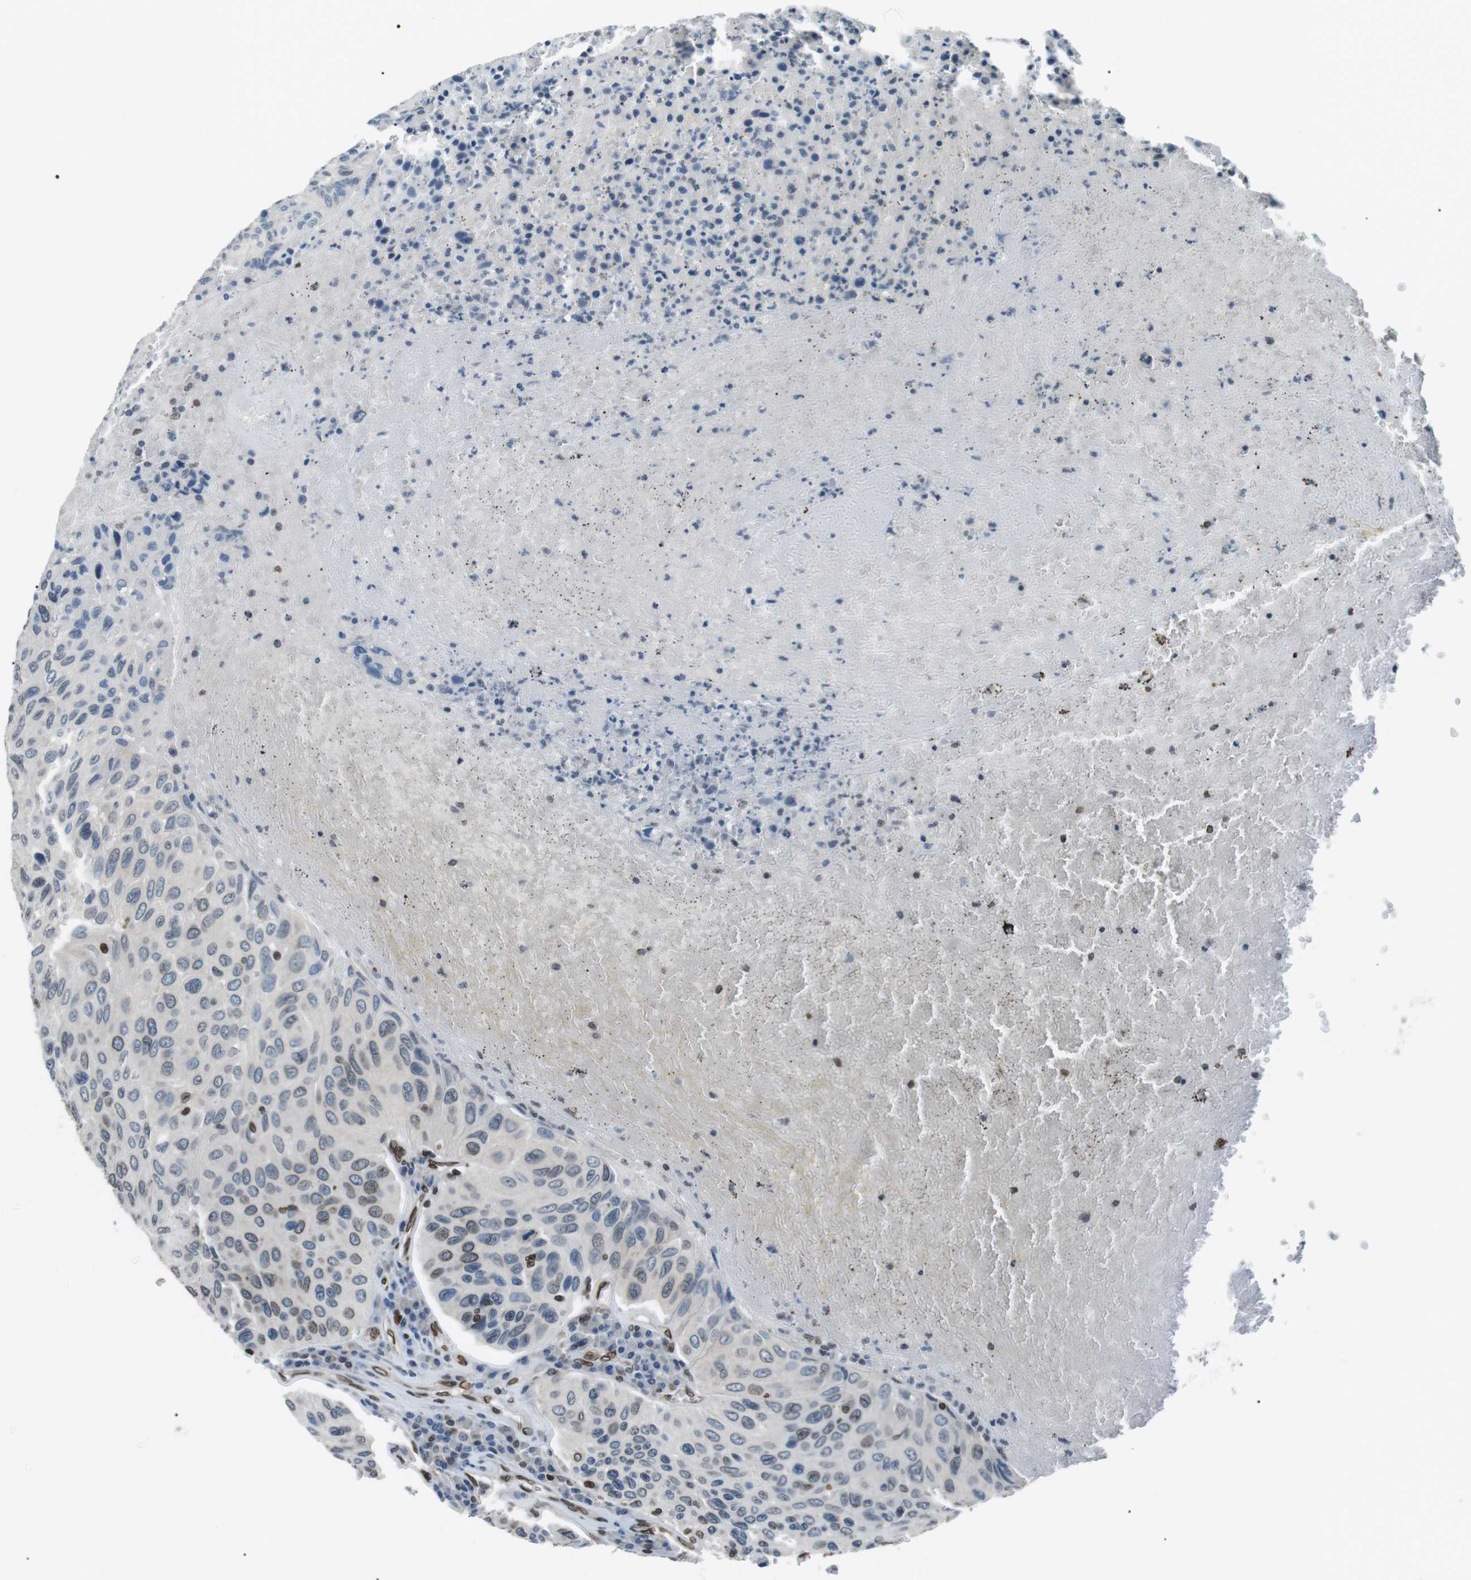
{"staining": {"intensity": "weak", "quantity": "<25%", "location": "cytoplasmic/membranous,nuclear"}, "tissue": "urothelial cancer", "cell_type": "Tumor cells", "image_type": "cancer", "snomed": [{"axis": "morphology", "description": "Urothelial carcinoma, High grade"}, {"axis": "topography", "description": "Urinary bladder"}], "caption": "Immunohistochemical staining of urothelial carcinoma (high-grade) exhibits no significant staining in tumor cells.", "gene": "TMX4", "patient": {"sex": "male", "age": 66}}